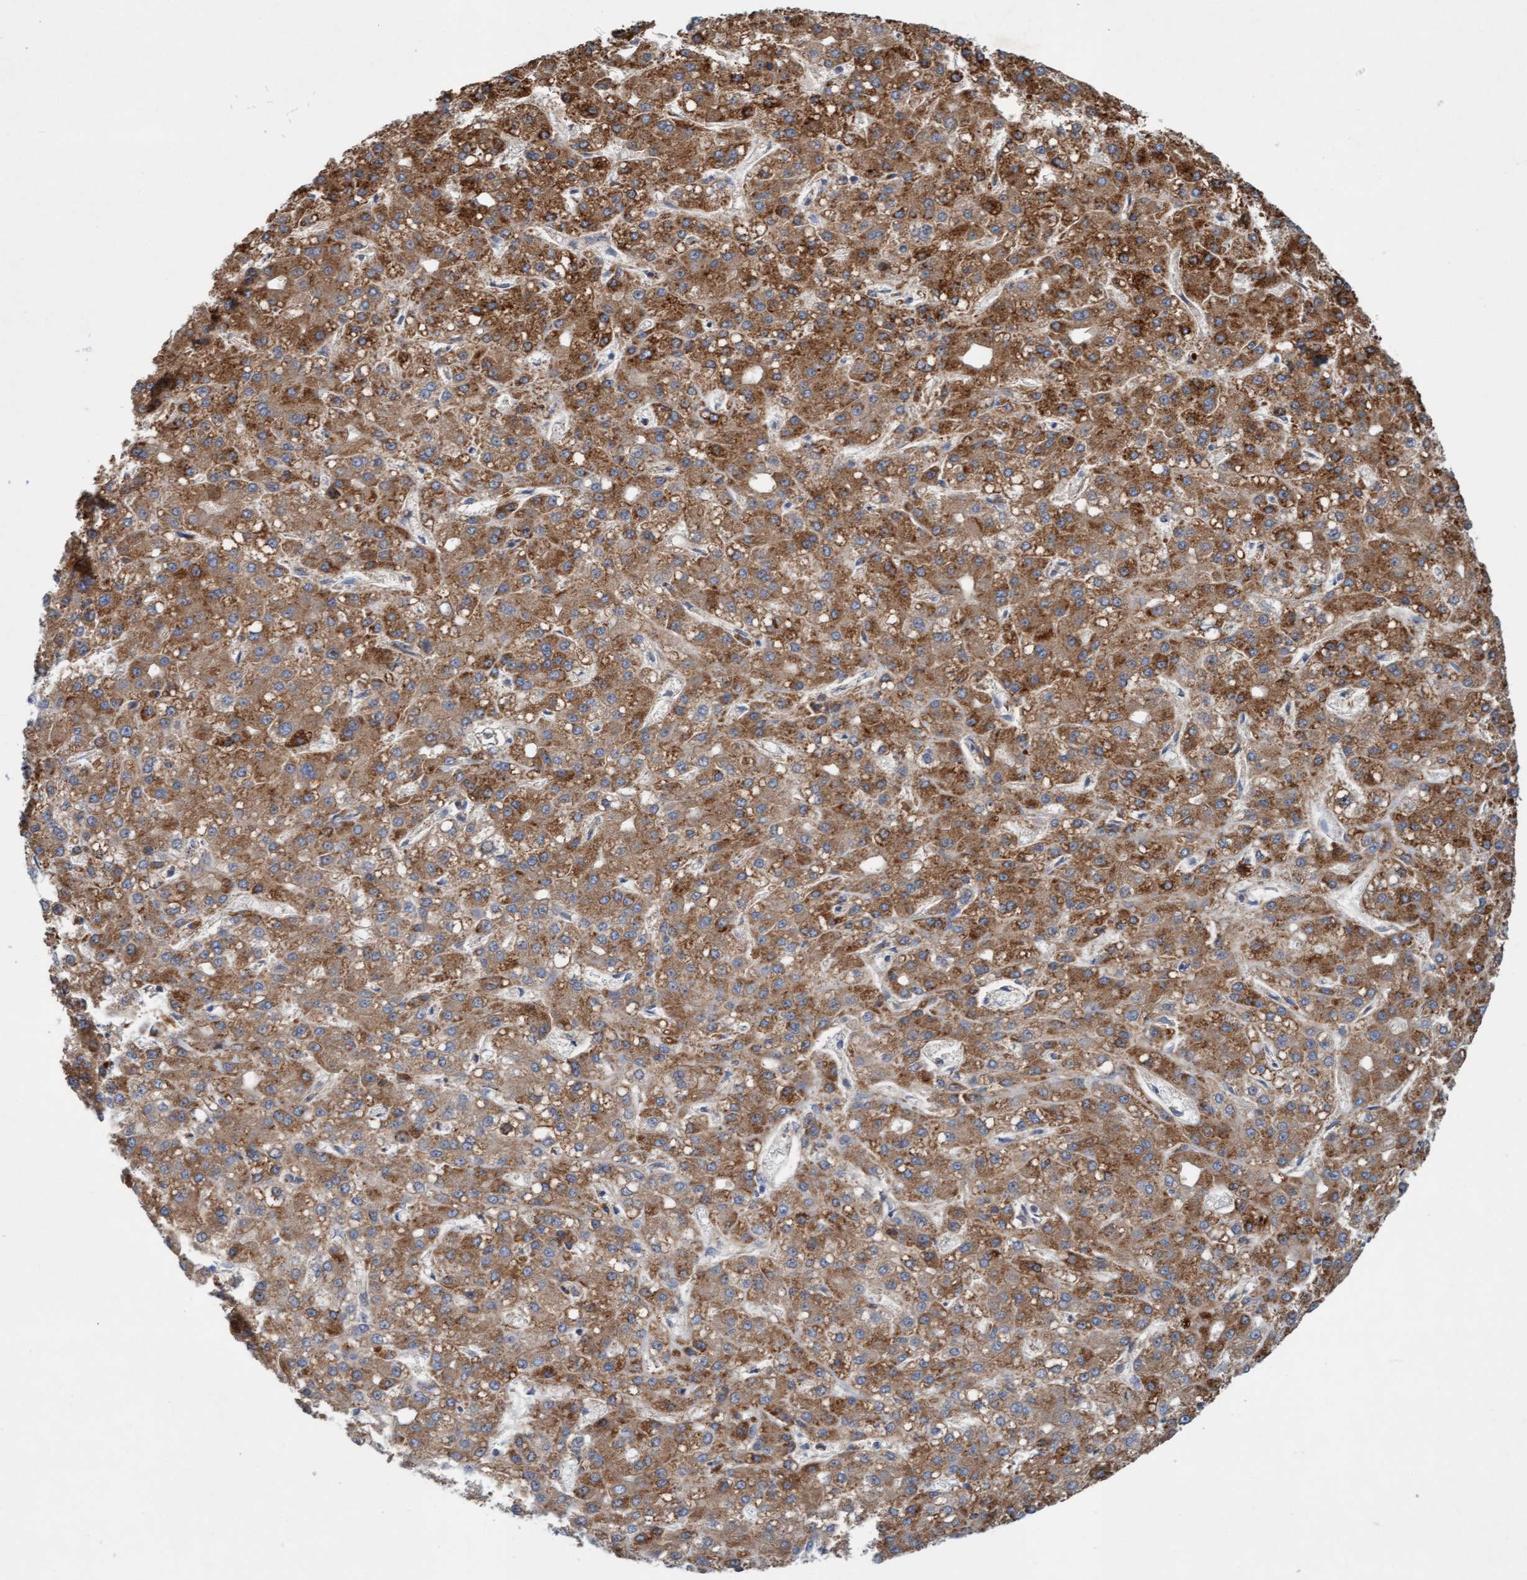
{"staining": {"intensity": "moderate", "quantity": ">75%", "location": "cytoplasmic/membranous"}, "tissue": "liver cancer", "cell_type": "Tumor cells", "image_type": "cancer", "snomed": [{"axis": "morphology", "description": "Carcinoma, Hepatocellular, NOS"}, {"axis": "topography", "description": "Liver"}], "caption": "Tumor cells exhibit medium levels of moderate cytoplasmic/membranous positivity in about >75% of cells in liver cancer (hepatocellular carcinoma).", "gene": "ERAL1", "patient": {"sex": "male", "age": 67}}